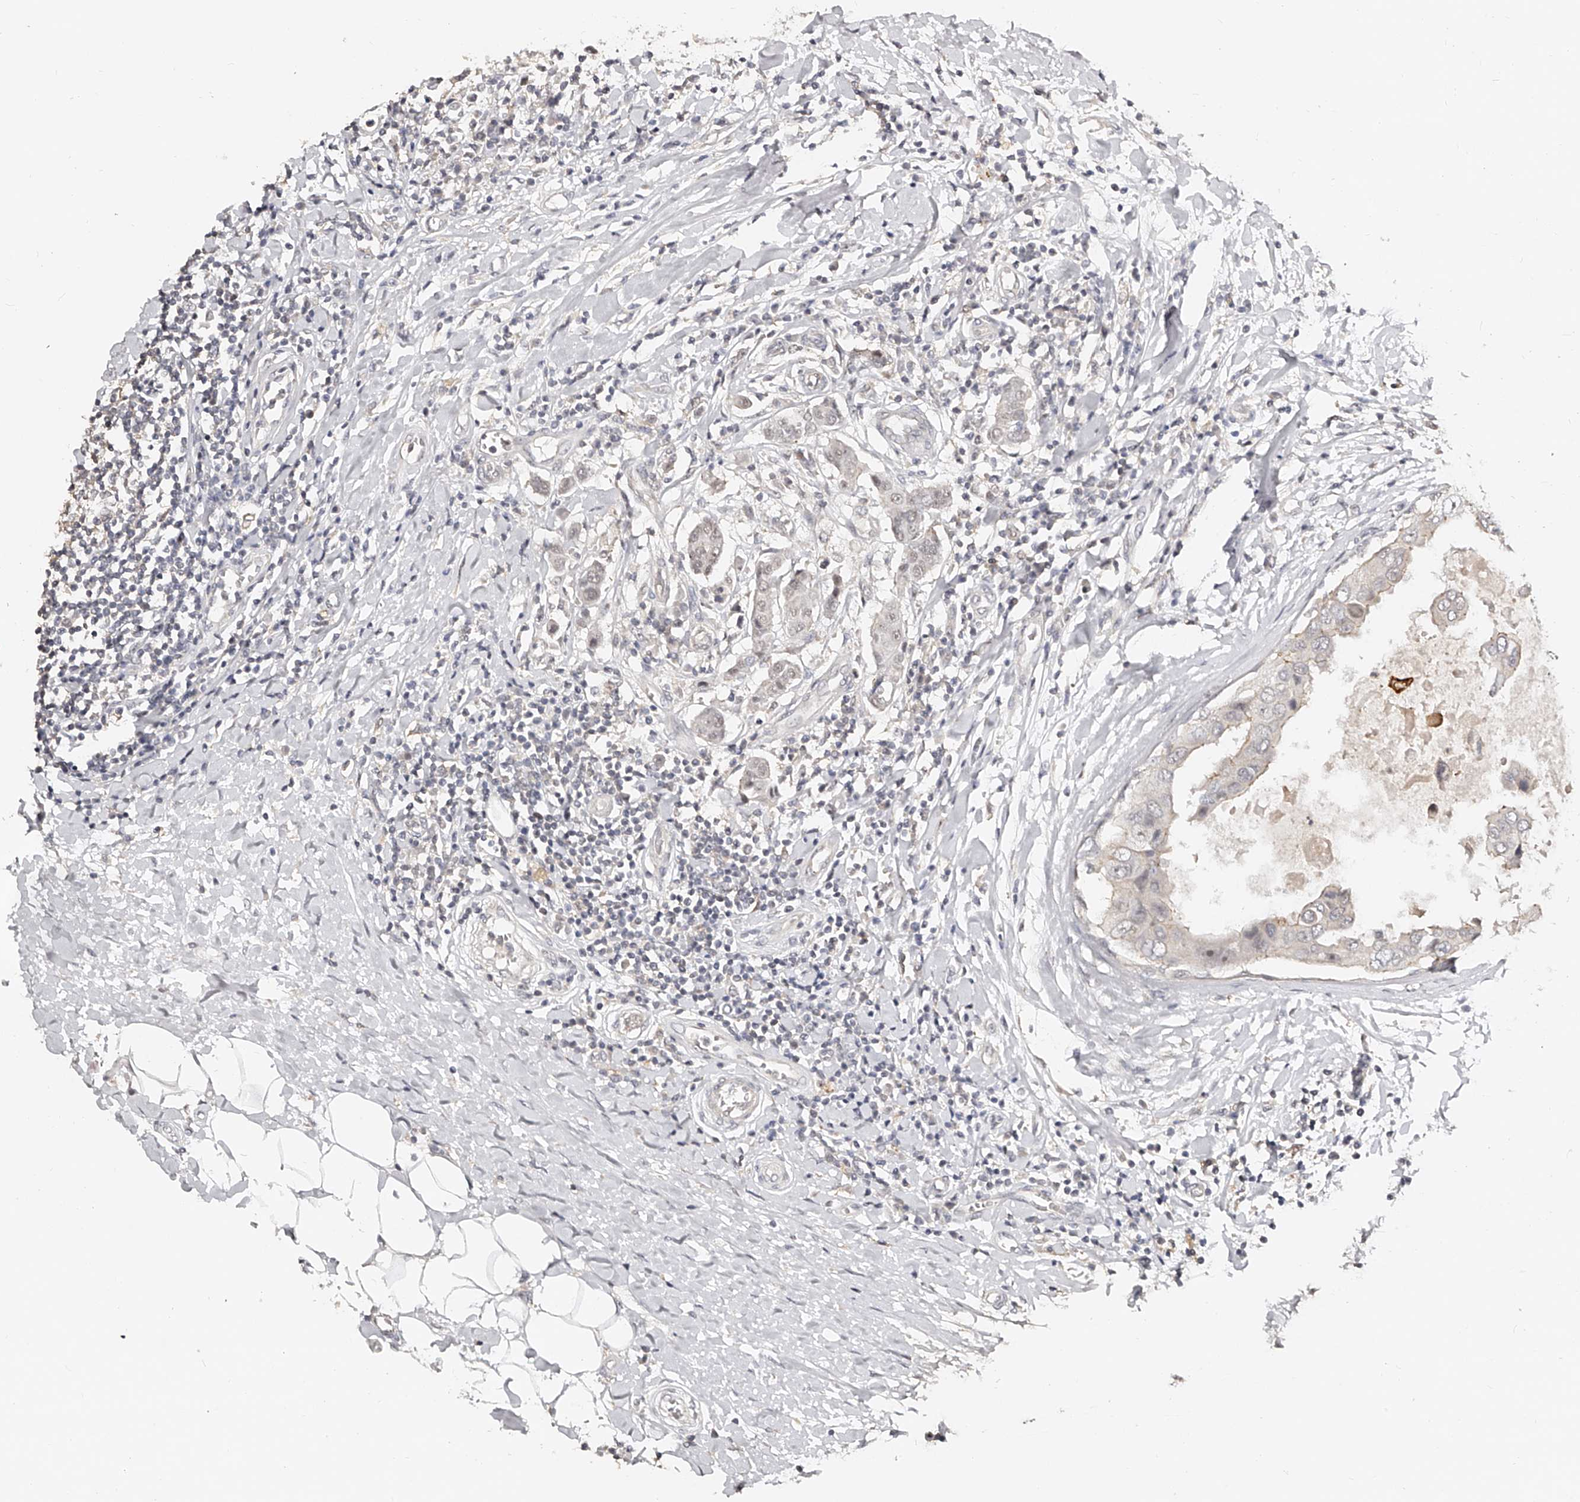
{"staining": {"intensity": "negative", "quantity": "none", "location": "none"}, "tissue": "breast cancer", "cell_type": "Tumor cells", "image_type": "cancer", "snomed": [{"axis": "morphology", "description": "Duct carcinoma"}, {"axis": "topography", "description": "Breast"}], "caption": "The histopathology image demonstrates no significant staining in tumor cells of breast cancer.", "gene": "ZNF789", "patient": {"sex": "female", "age": 27}}